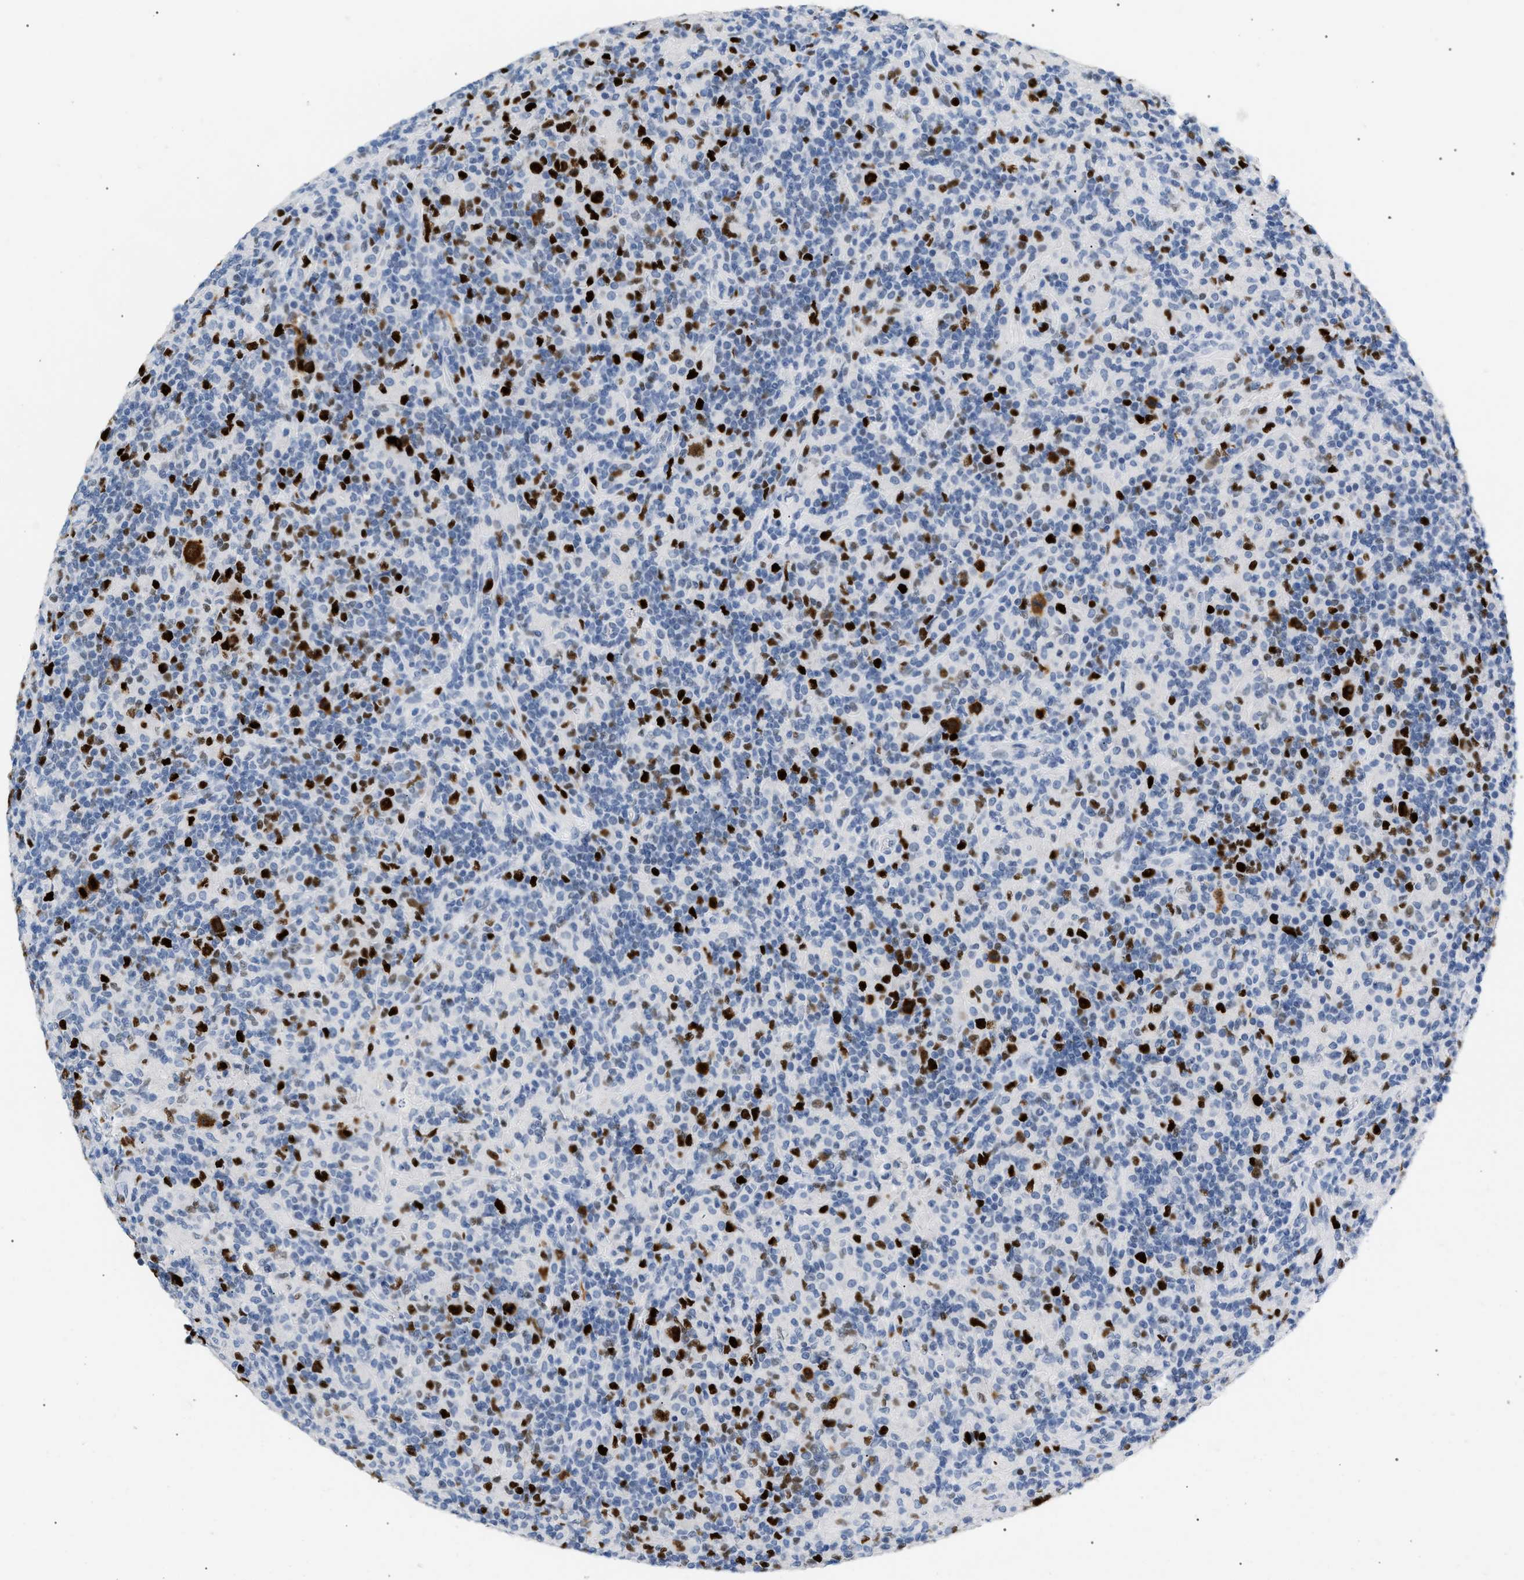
{"staining": {"intensity": "strong", "quantity": ">75%", "location": "nuclear"}, "tissue": "lymphoma", "cell_type": "Tumor cells", "image_type": "cancer", "snomed": [{"axis": "morphology", "description": "Hodgkin's disease, NOS"}, {"axis": "topography", "description": "Lymph node"}], "caption": "Hodgkin's disease stained with a protein marker displays strong staining in tumor cells.", "gene": "MCM7", "patient": {"sex": "male", "age": 70}}